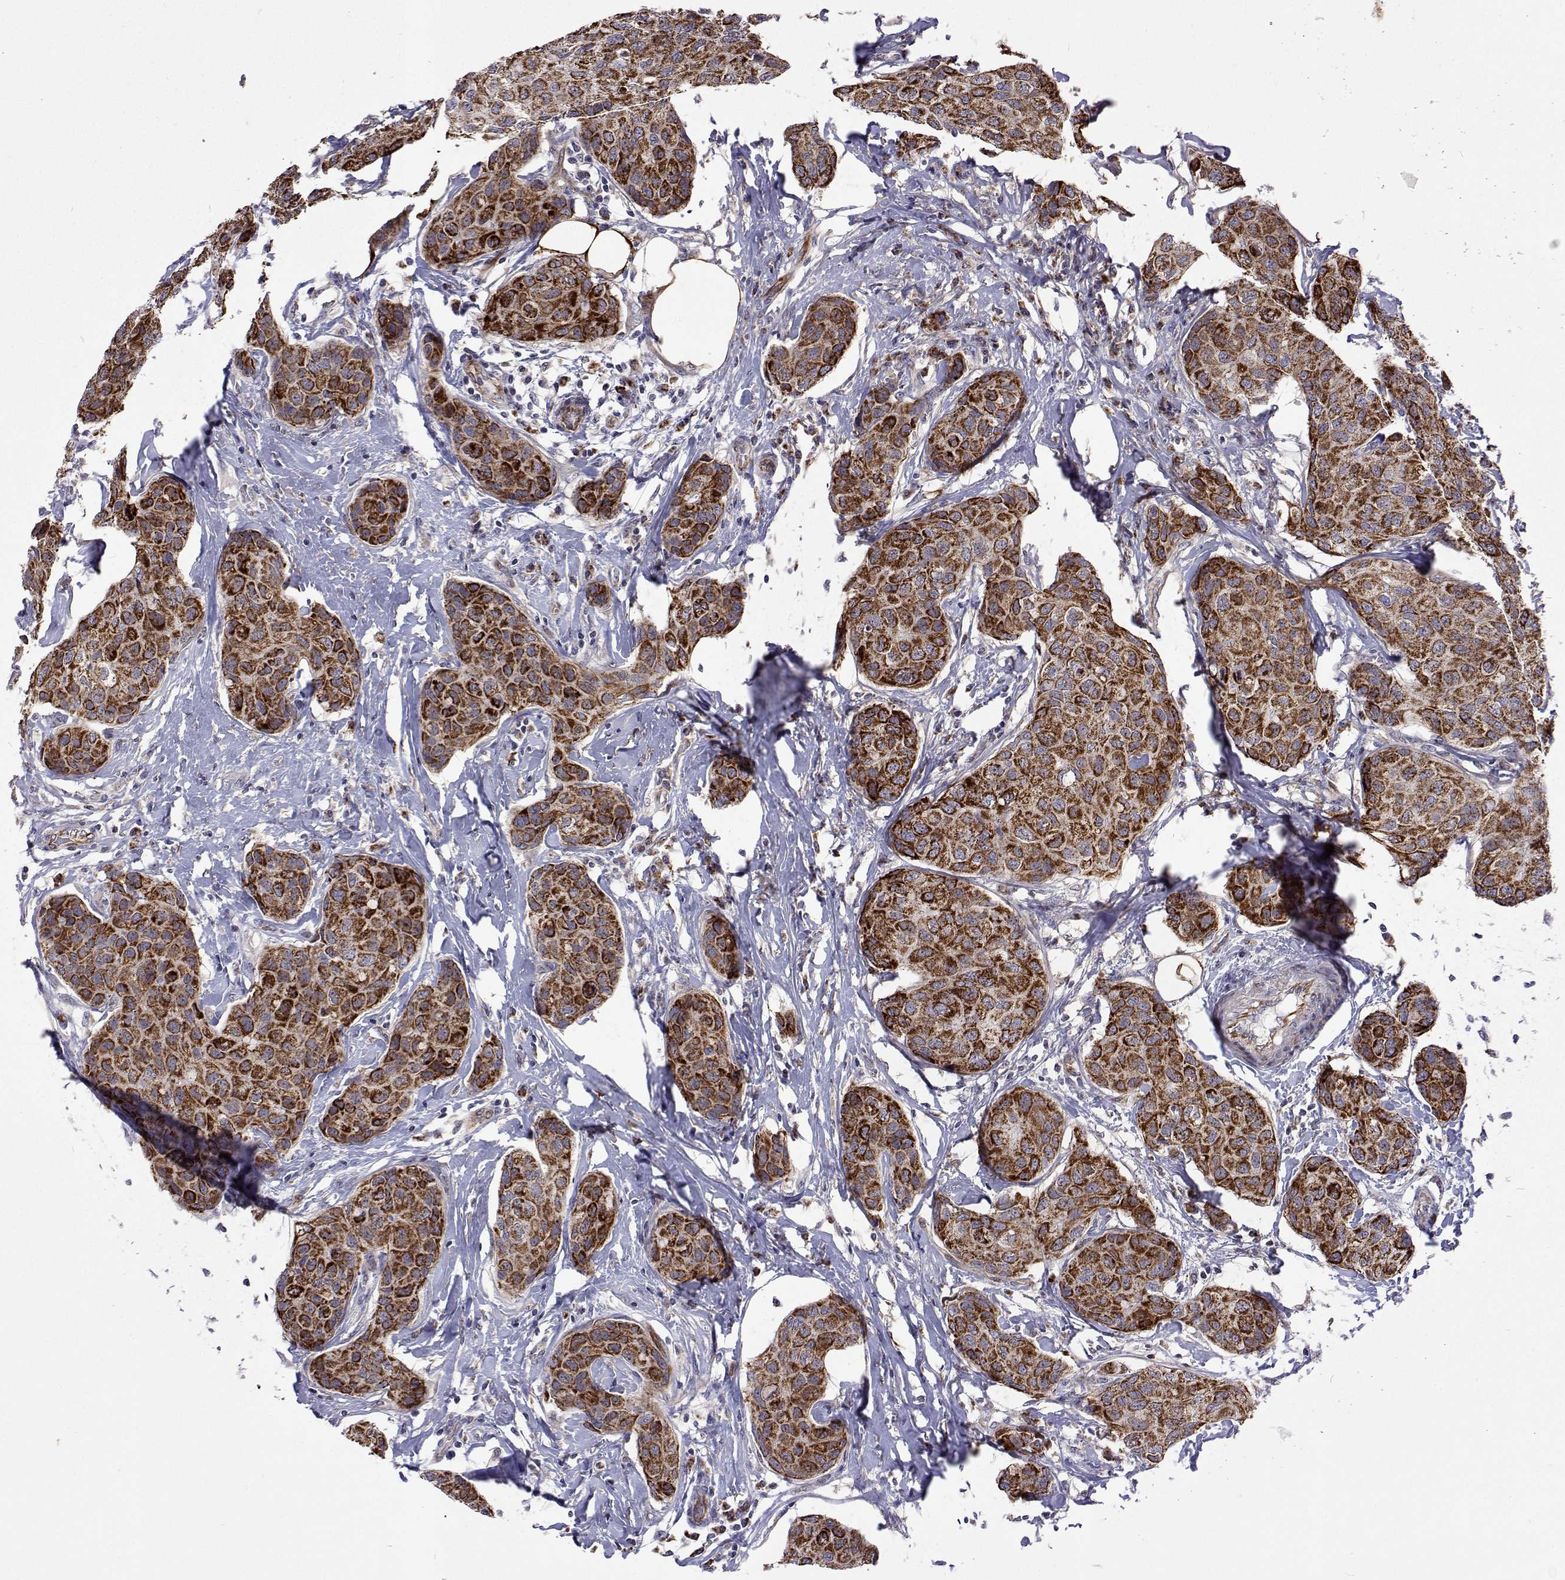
{"staining": {"intensity": "strong", "quantity": ">75%", "location": "cytoplasmic/membranous"}, "tissue": "breast cancer", "cell_type": "Tumor cells", "image_type": "cancer", "snomed": [{"axis": "morphology", "description": "Duct carcinoma"}, {"axis": "topography", "description": "Breast"}], "caption": "Breast cancer (infiltrating ductal carcinoma) tissue demonstrates strong cytoplasmic/membranous expression in about >75% of tumor cells (Brightfield microscopy of DAB IHC at high magnification).", "gene": "DHTKD1", "patient": {"sex": "female", "age": 80}}